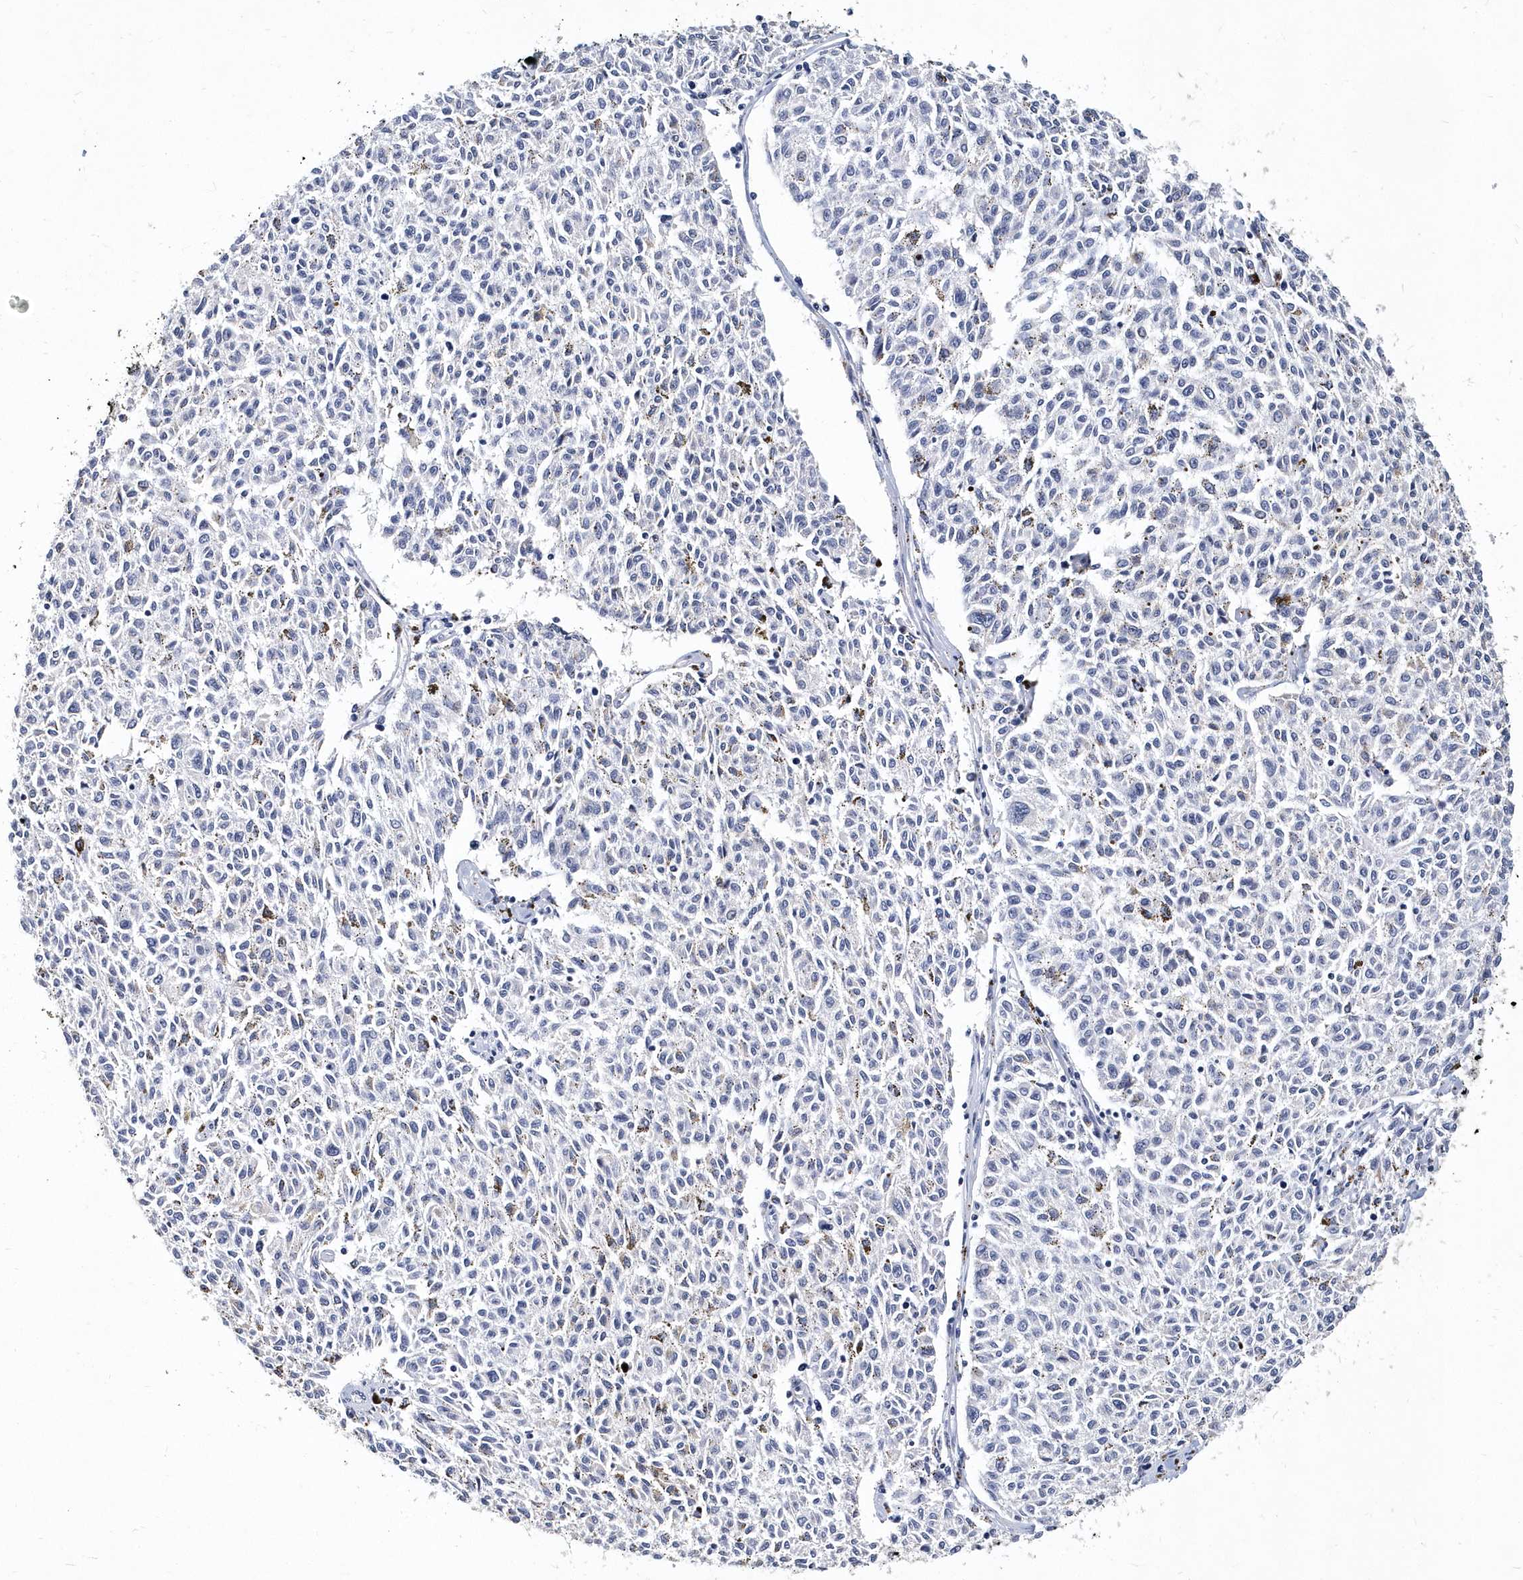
{"staining": {"intensity": "negative", "quantity": "none", "location": "none"}, "tissue": "melanoma", "cell_type": "Tumor cells", "image_type": "cancer", "snomed": [{"axis": "morphology", "description": "Malignant melanoma, NOS"}, {"axis": "topography", "description": "Skin"}], "caption": "This is an immunohistochemistry micrograph of human malignant melanoma. There is no expression in tumor cells.", "gene": "ITGA2B", "patient": {"sex": "female", "age": 72}}